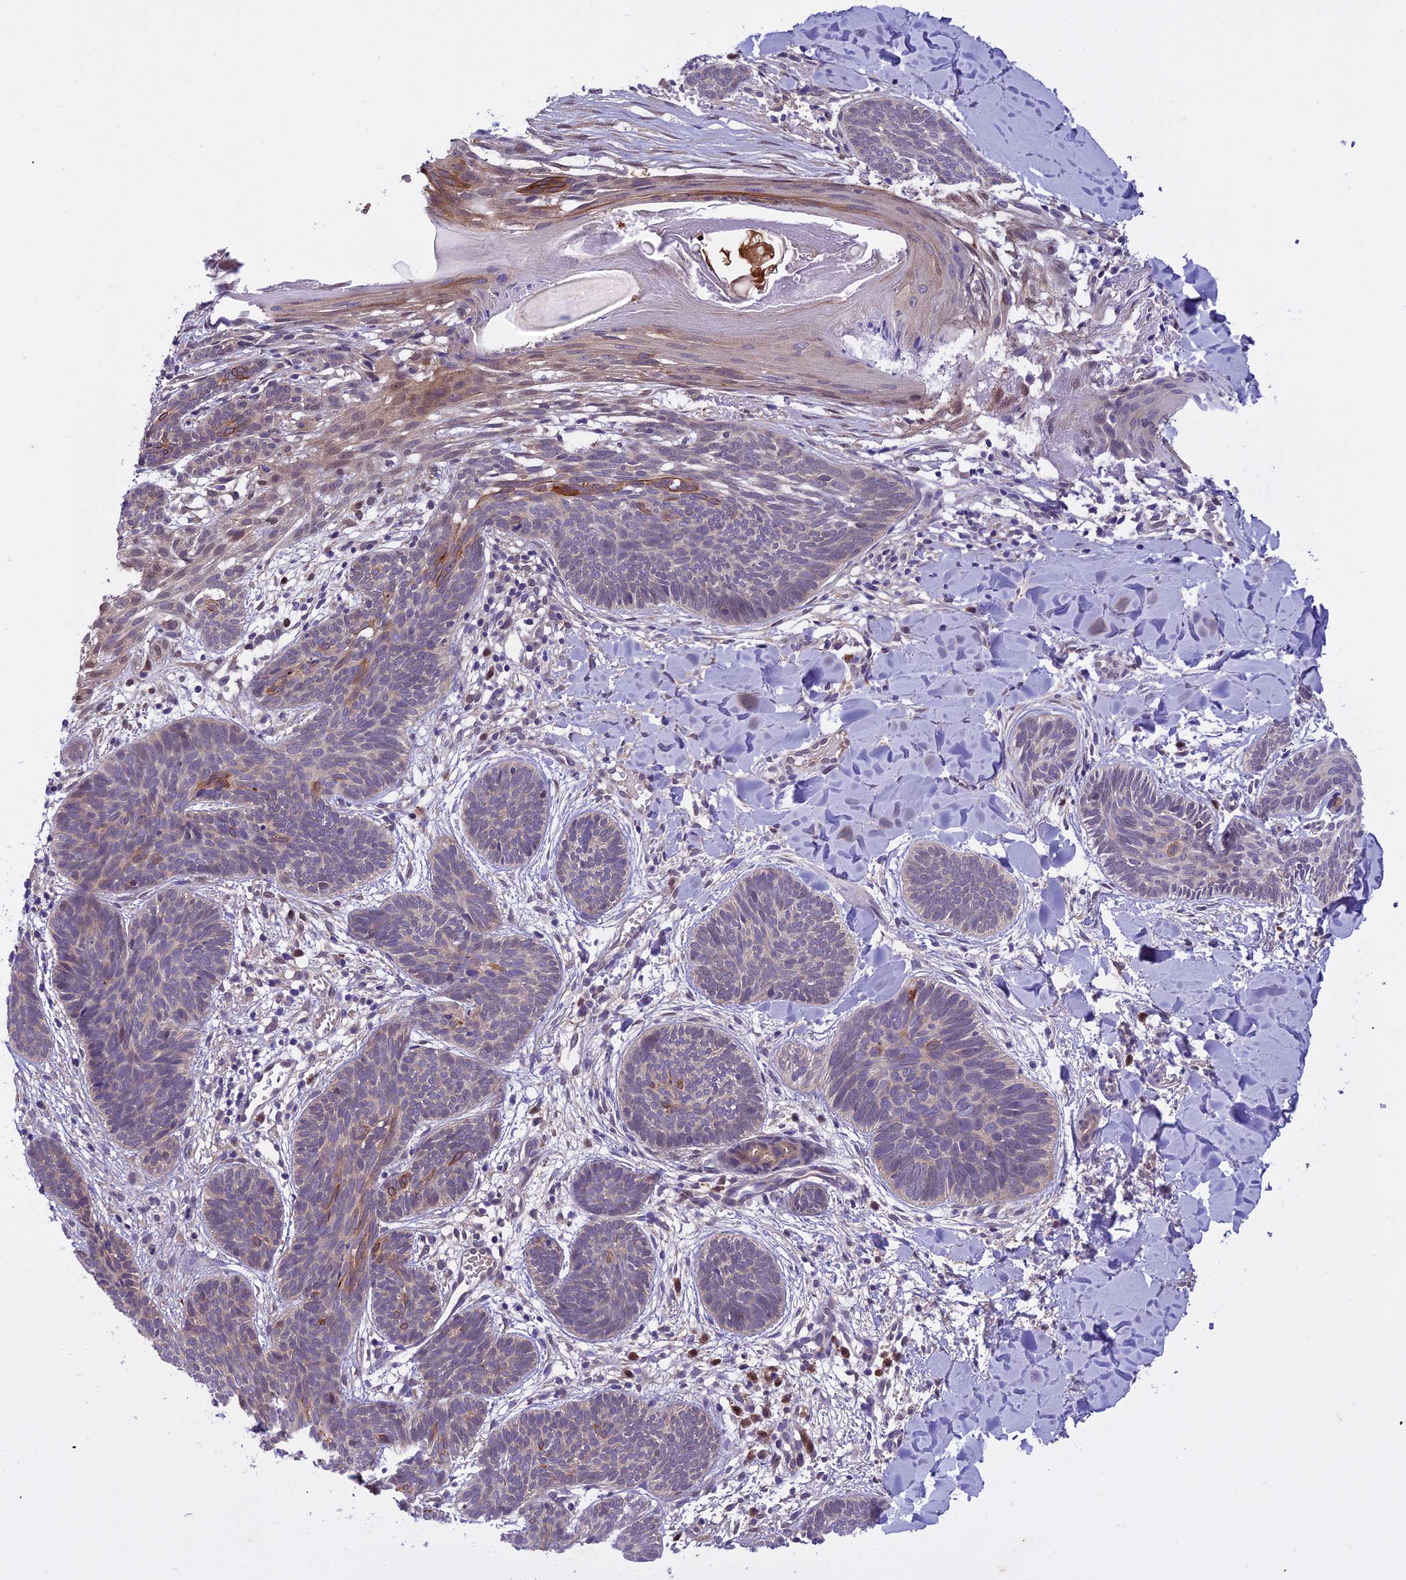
{"staining": {"intensity": "moderate", "quantity": "<25%", "location": "cytoplasmic/membranous"}, "tissue": "skin cancer", "cell_type": "Tumor cells", "image_type": "cancer", "snomed": [{"axis": "morphology", "description": "Basal cell carcinoma"}, {"axis": "topography", "description": "Skin"}], "caption": "Skin cancer (basal cell carcinoma) tissue shows moderate cytoplasmic/membranous expression in about <25% of tumor cells", "gene": "BORCS6", "patient": {"sex": "female", "age": 81}}